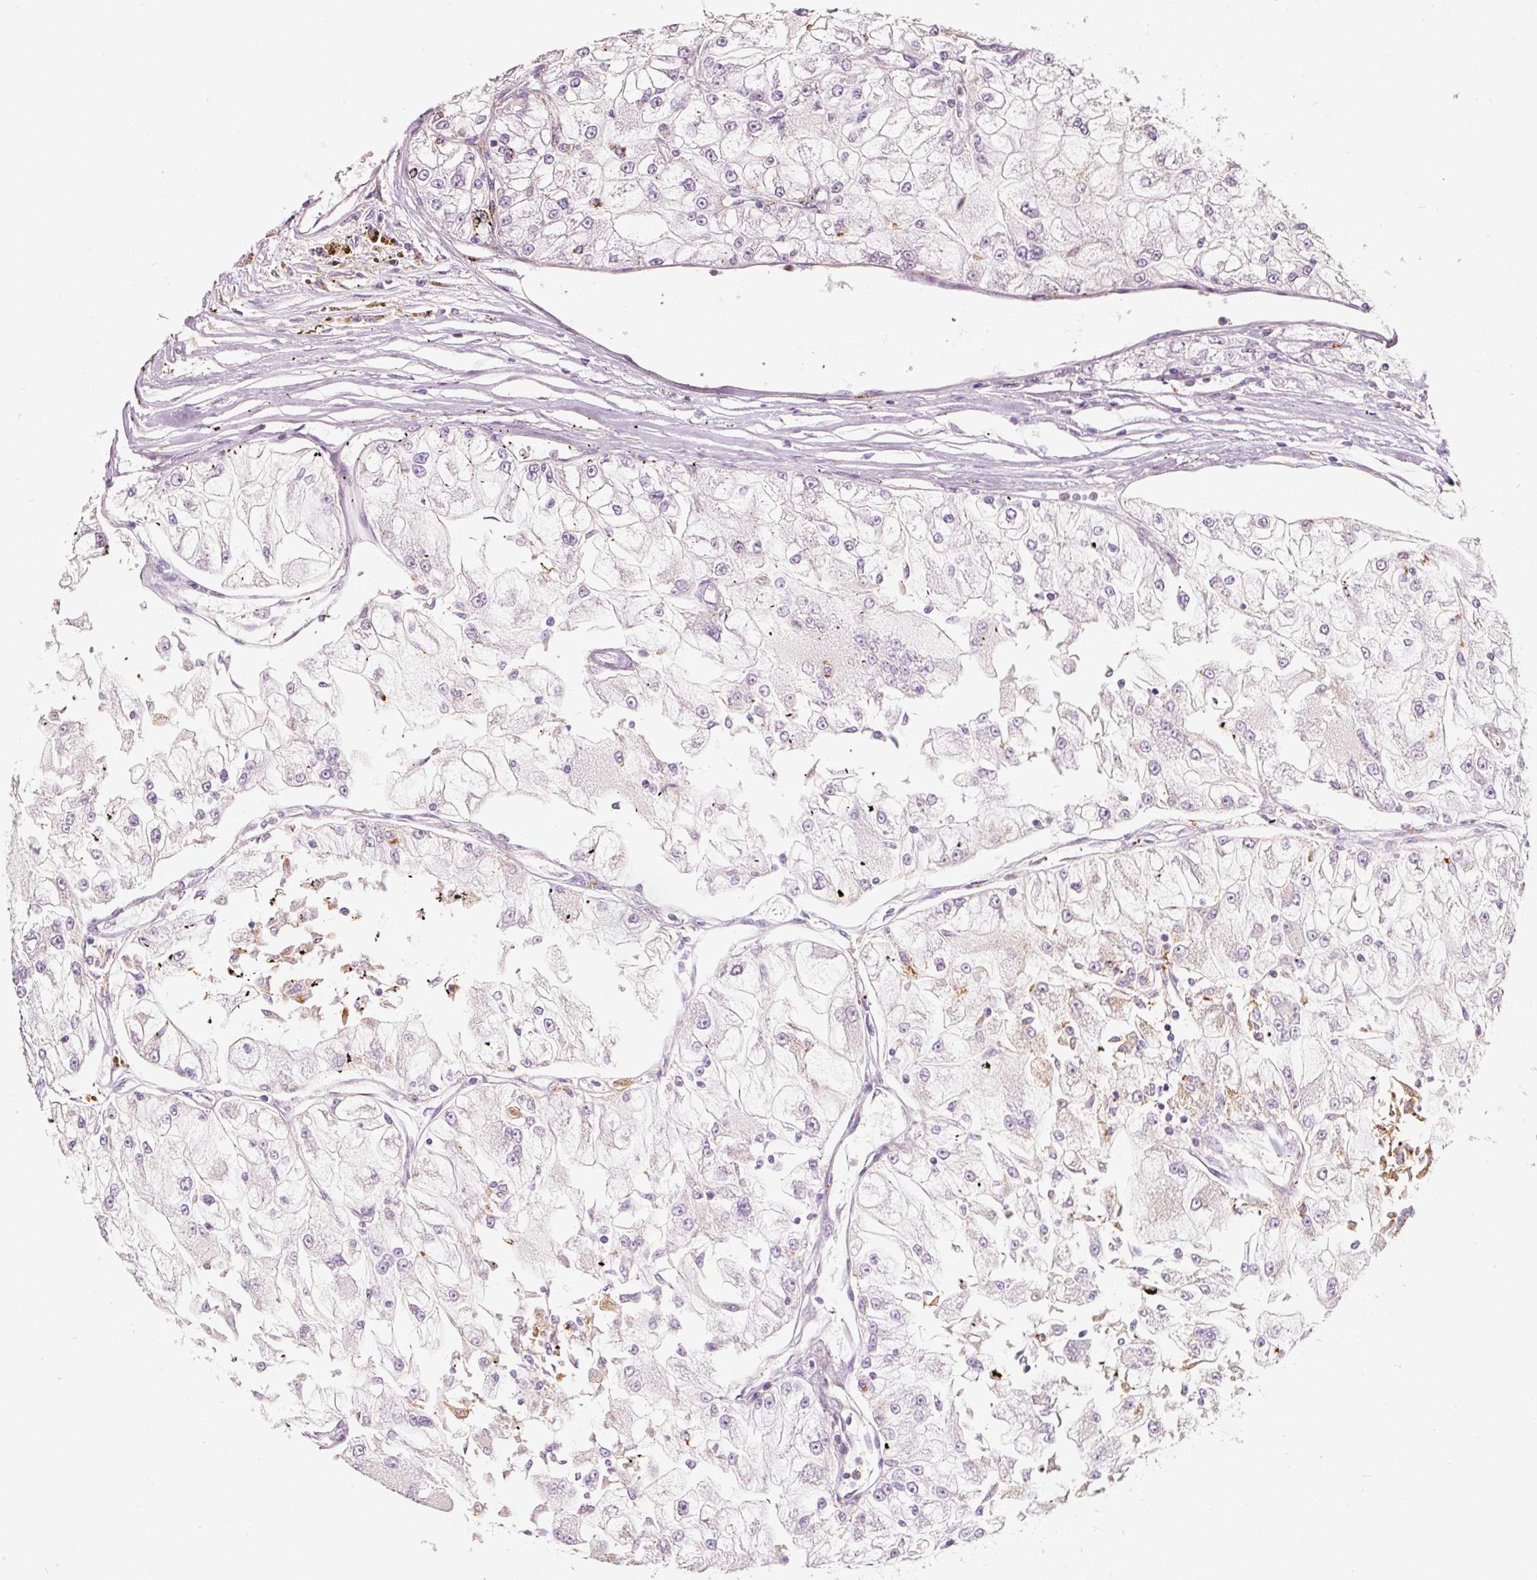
{"staining": {"intensity": "negative", "quantity": "none", "location": "none"}, "tissue": "renal cancer", "cell_type": "Tumor cells", "image_type": "cancer", "snomed": [{"axis": "morphology", "description": "Adenocarcinoma, NOS"}, {"axis": "topography", "description": "Kidney"}], "caption": "High magnification brightfield microscopy of renal adenocarcinoma stained with DAB (brown) and counterstained with hematoxylin (blue): tumor cells show no significant staining.", "gene": "IQGAP2", "patient": {"sex": "female", "age": 72}}